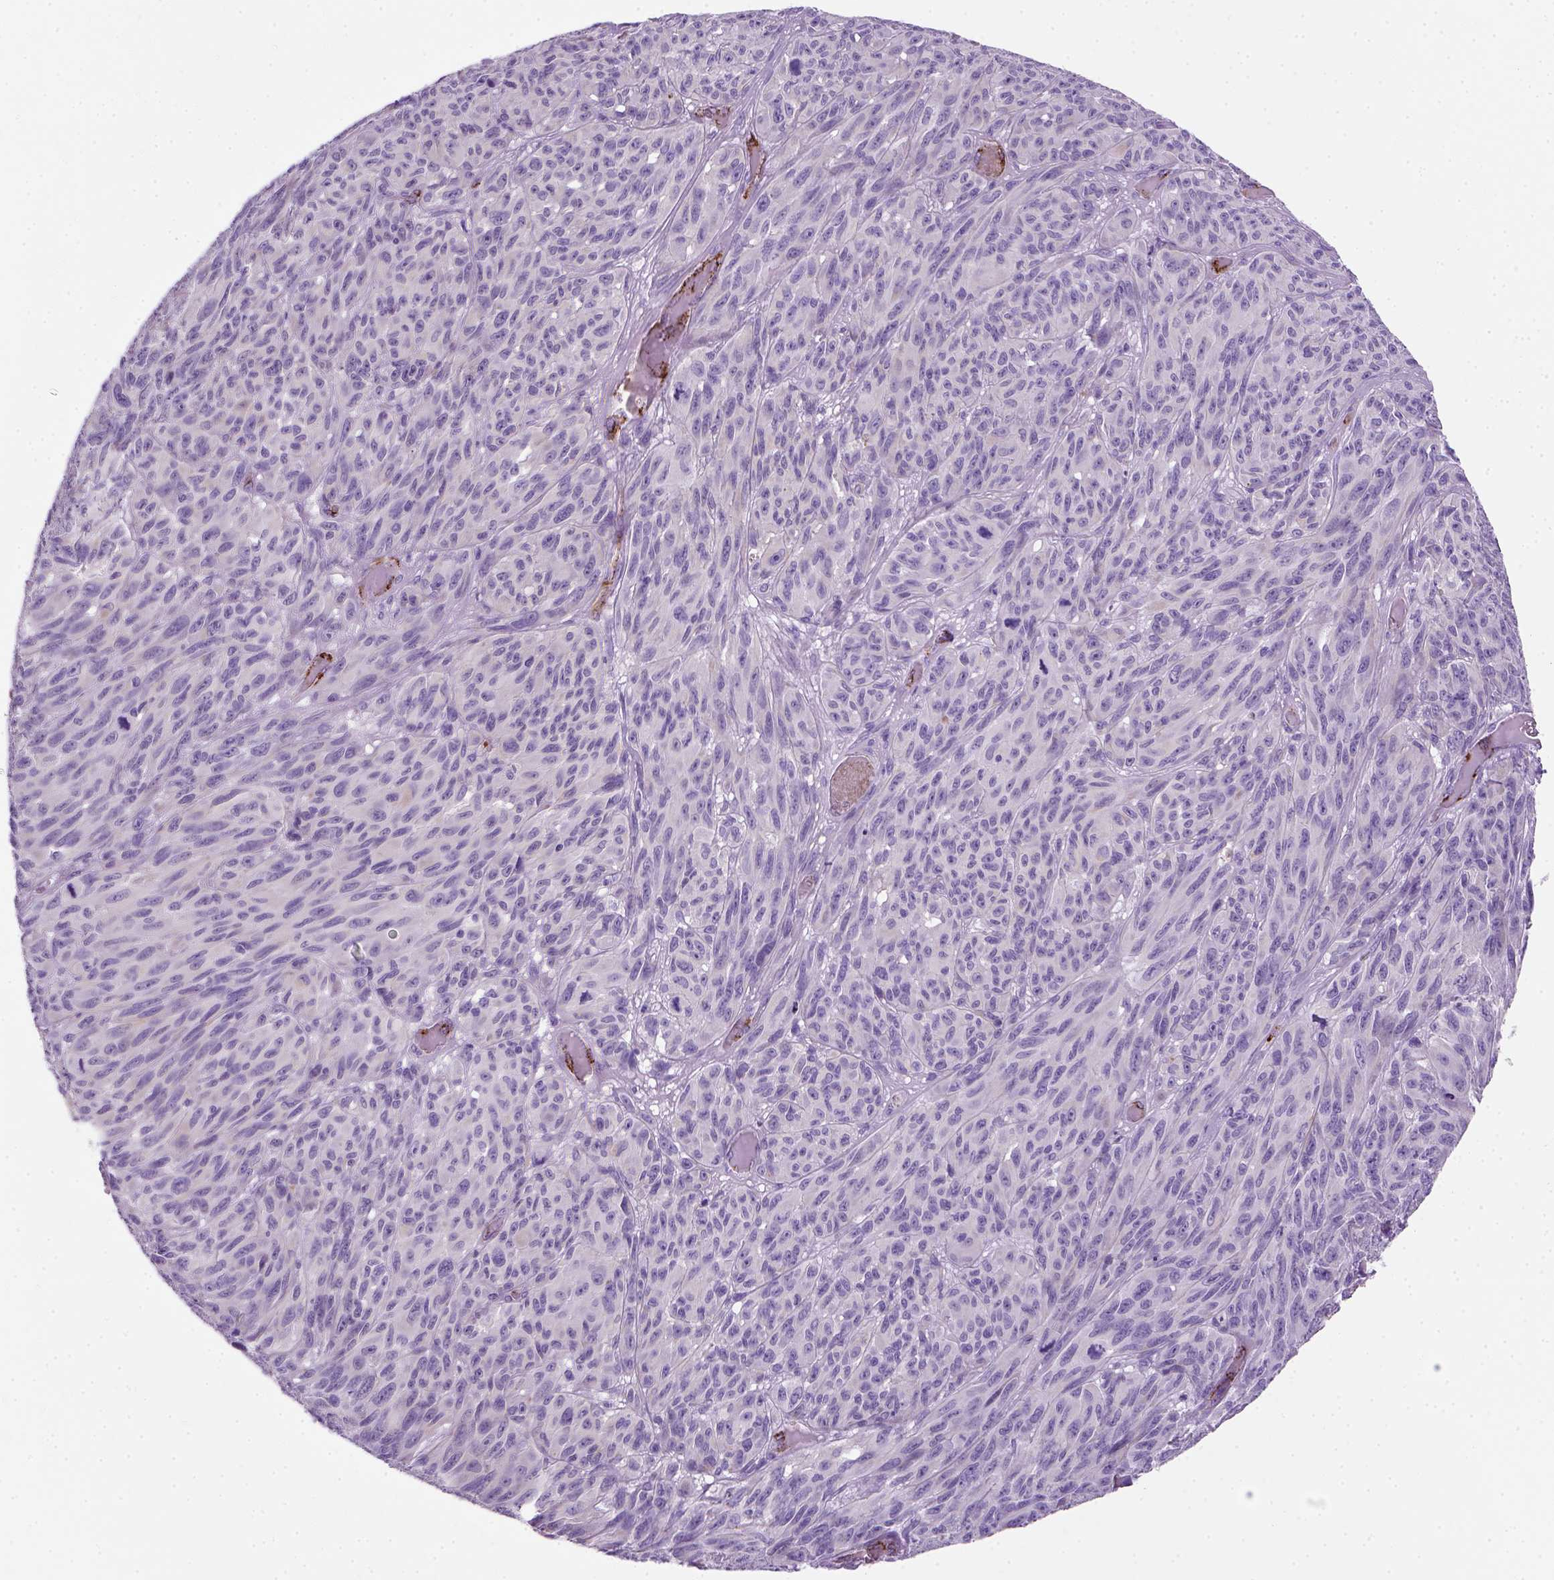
{"staining": {"intensity": "negative", "quantity": "none", "location": "none"}, "tissue": "melanoma", "cell_type": "Tumor cells", "image_type": "cancer", "snomed": [{"axis": "morphology", "description": "Malignant melanoma, NOS"}, {"axis": "topography", "description": "Vulva, labia, clitoris and Bartholin´s gland, NO"}], "caption": "Melanoma was stained to show a protein in brown. There is no significant staining in tumor cells.", "gene": "VWF", "patient": {"sex": "female", "age": 75}}